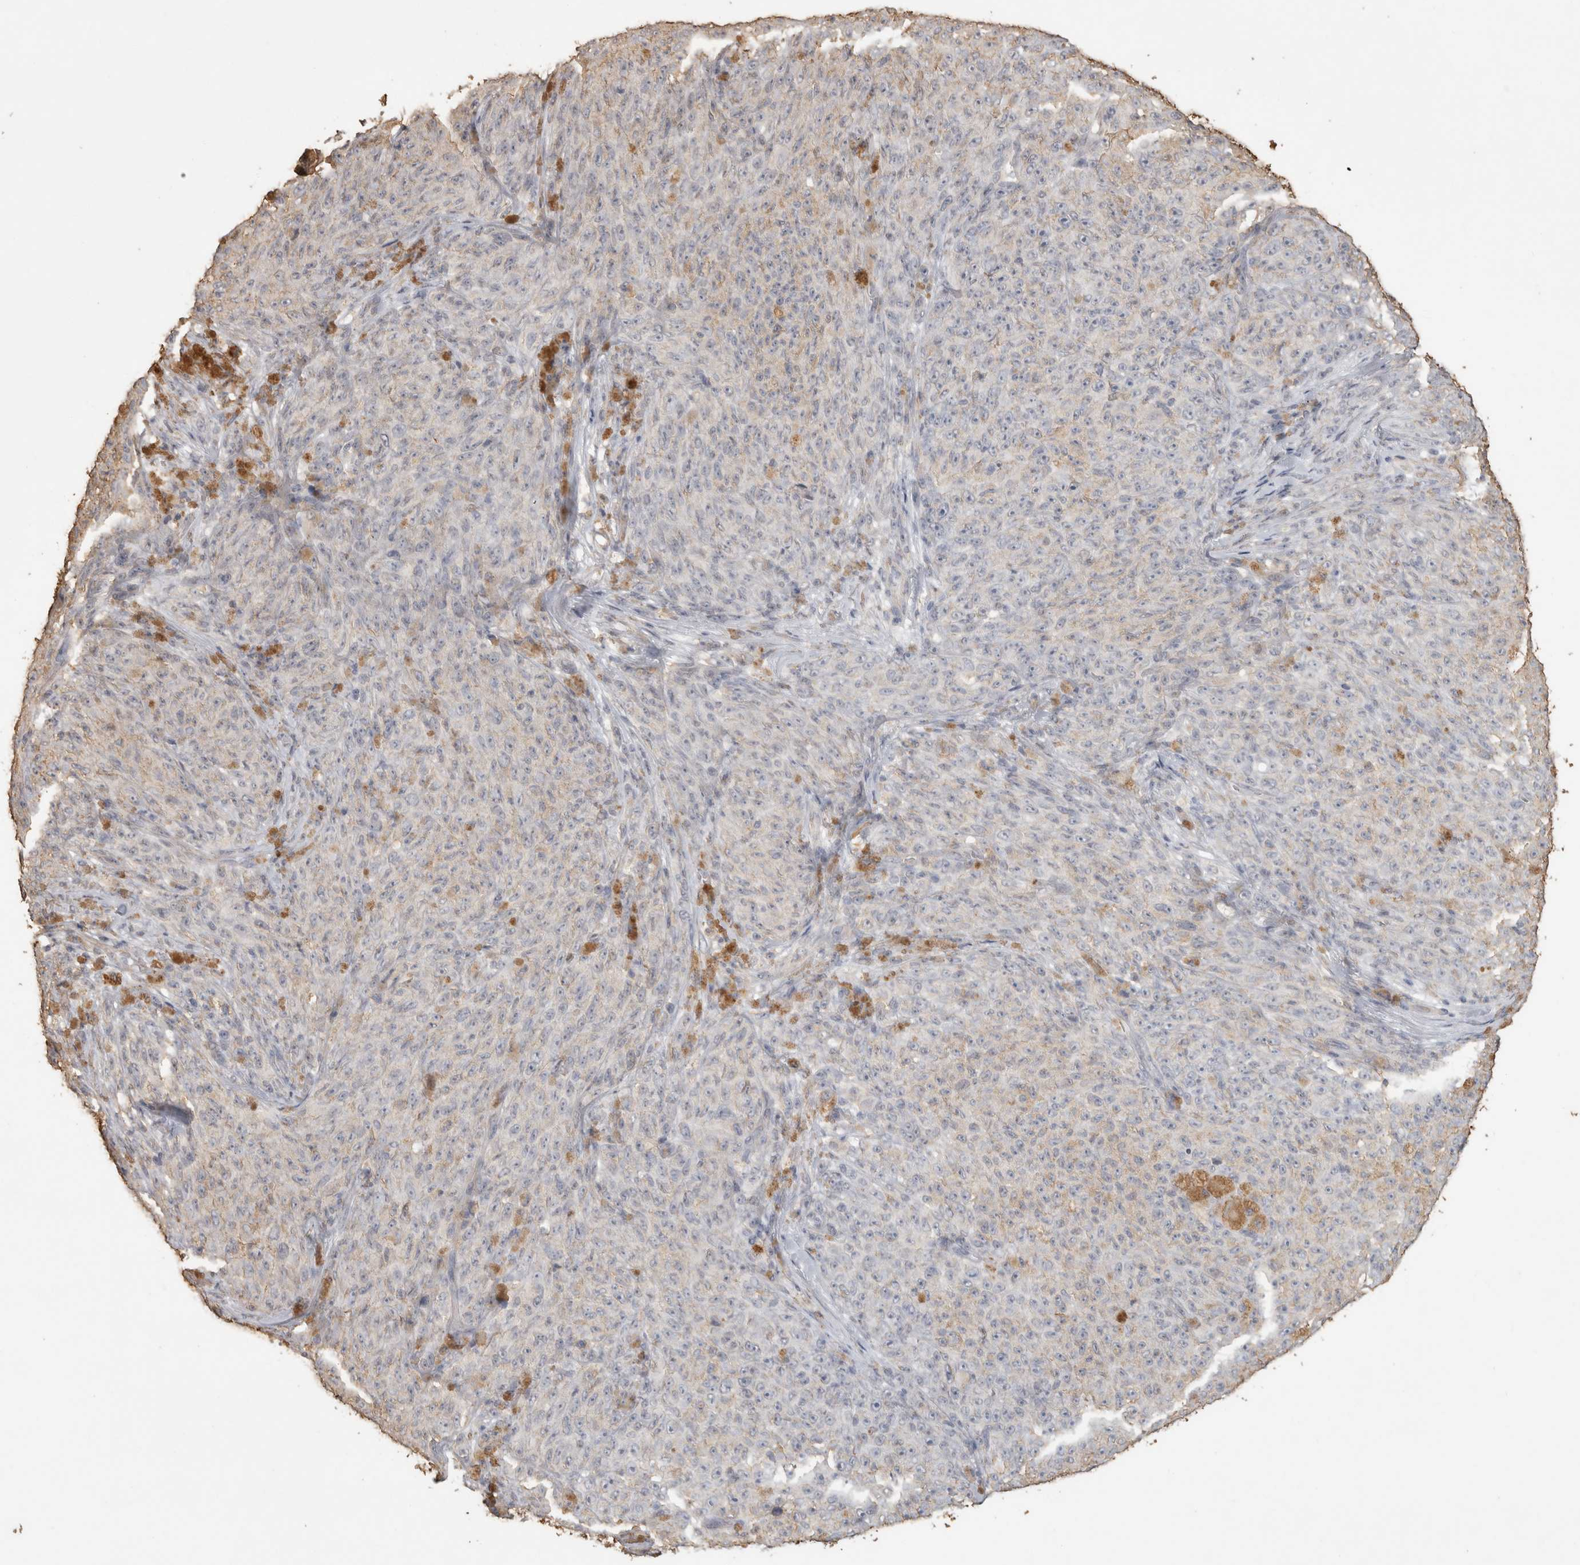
{"staining": {"intensity": "weak", "quantity": "25%-75%", "location": "cytoplasmic/membranous"}, "tissue": "melanoma", "cell_type": "Tumor cells", "image_type": "cancer", "snomed": [{"axis": "morphology", "description": "Malignant melanoma, NOS"}, {"axis": "topography", "description": "Skin"}], "caption": "Immunohistochemistry (IHC) micrograph of human malignant melanoma stained for a protein (brown), which exhibits low levels of weak cytoplasmic/membranous expression in about 25%-75% of tumor cells.", "gene": "REPS2", "patient": {"sex": "female", "age": 82}}